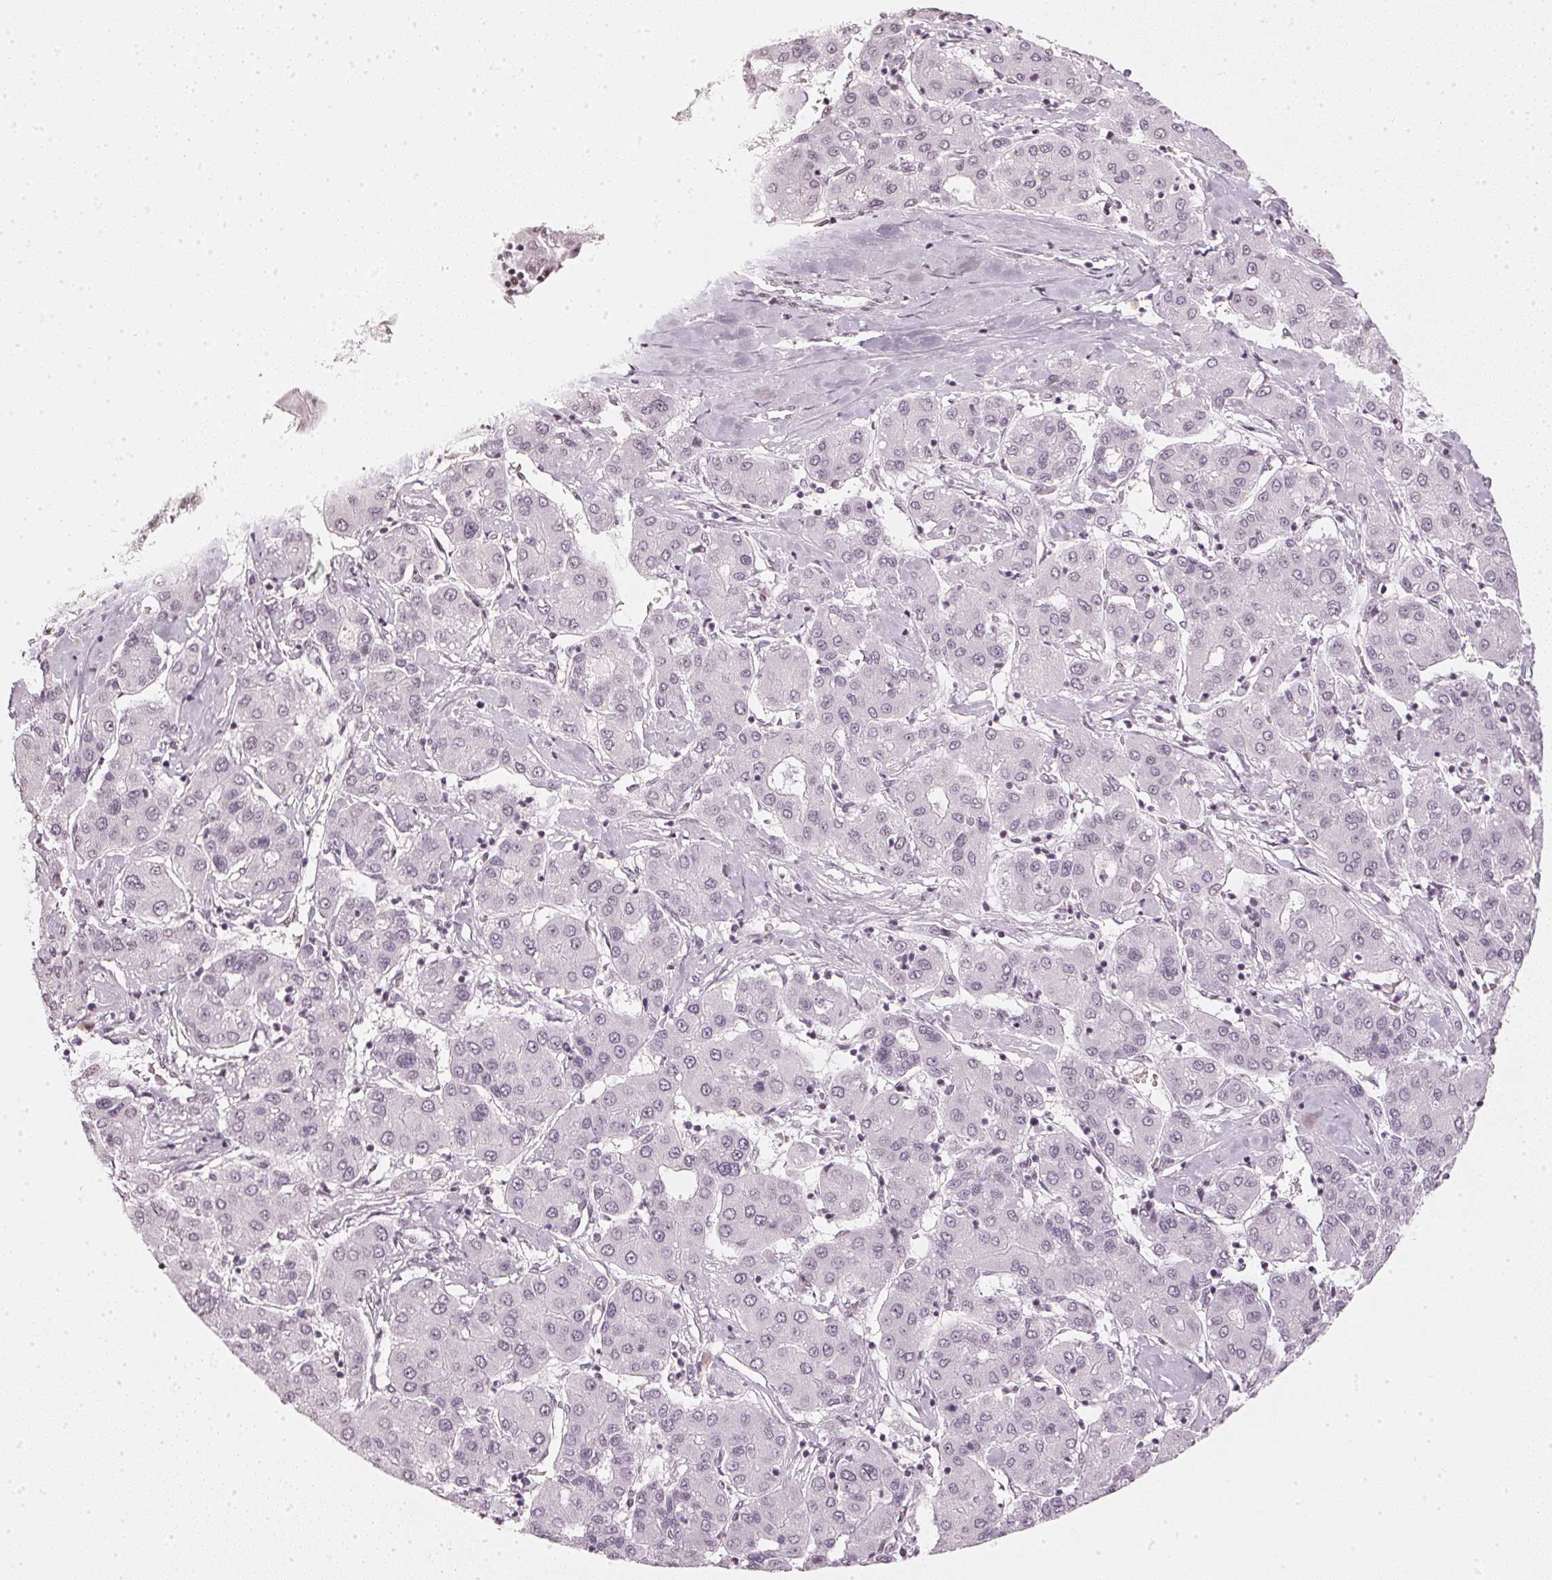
{"staining": {"intensity": "negative", "quantity": "none", "location": "none"}, "tissue": "liver cancer", "cell_type": "Tumor cells", "image_type": "cancer", "snomed": [{"axis": "morphology", "description": "Carcinoma, Hepatocellular, NOS"}, {"axis": "topography", "description": "Liver"}], "caption": "High magnification brightfield microscopy of hepatocellular carcinoma (liver) stained with DAB (3,3'-diaminobenzidine) (brown) and counterstained with hematoxylin (blue): tumor cells show no significant staining.", "gene": "DNAJC6", "patient": {"sex": "male", "age": 65}}